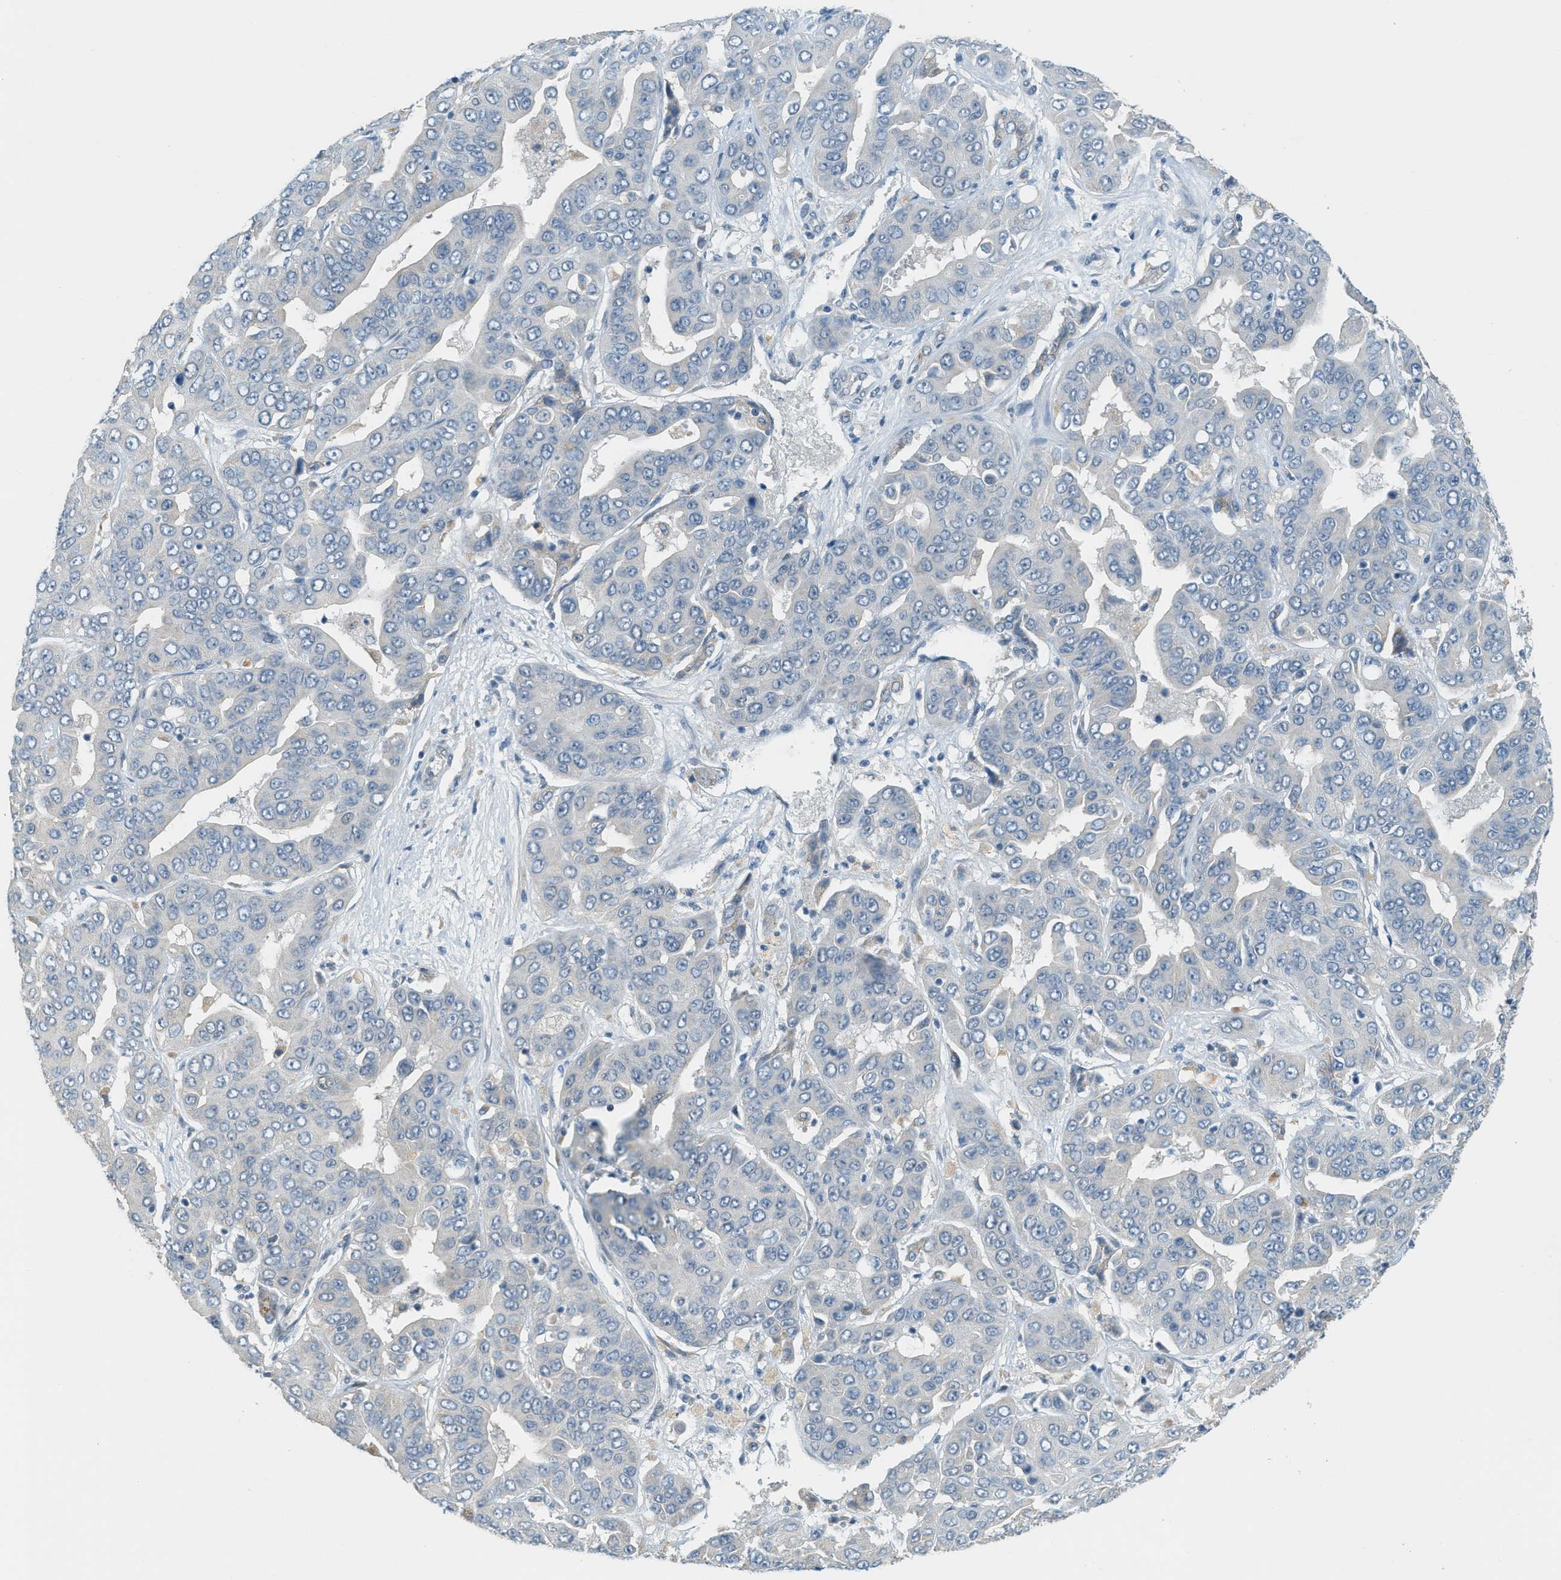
{"staining": {"intensity": "negative", "quantity": "none", "location": "none"}, "tissue": "liver cancer", "cell_type": "Tumor cells", "image_type": "cancer", "snomed": [{"axis": "morphology", "description": "Cholangiocarcinoma"}, {"axis": "topography", "description": "Liver"}], "caption": "Liver cancer stained for a protein using immunohistochemistry reveals no positivity tumor cells.", "gene": "TCF3", "patient": {"sex": "female", "age": 52}}